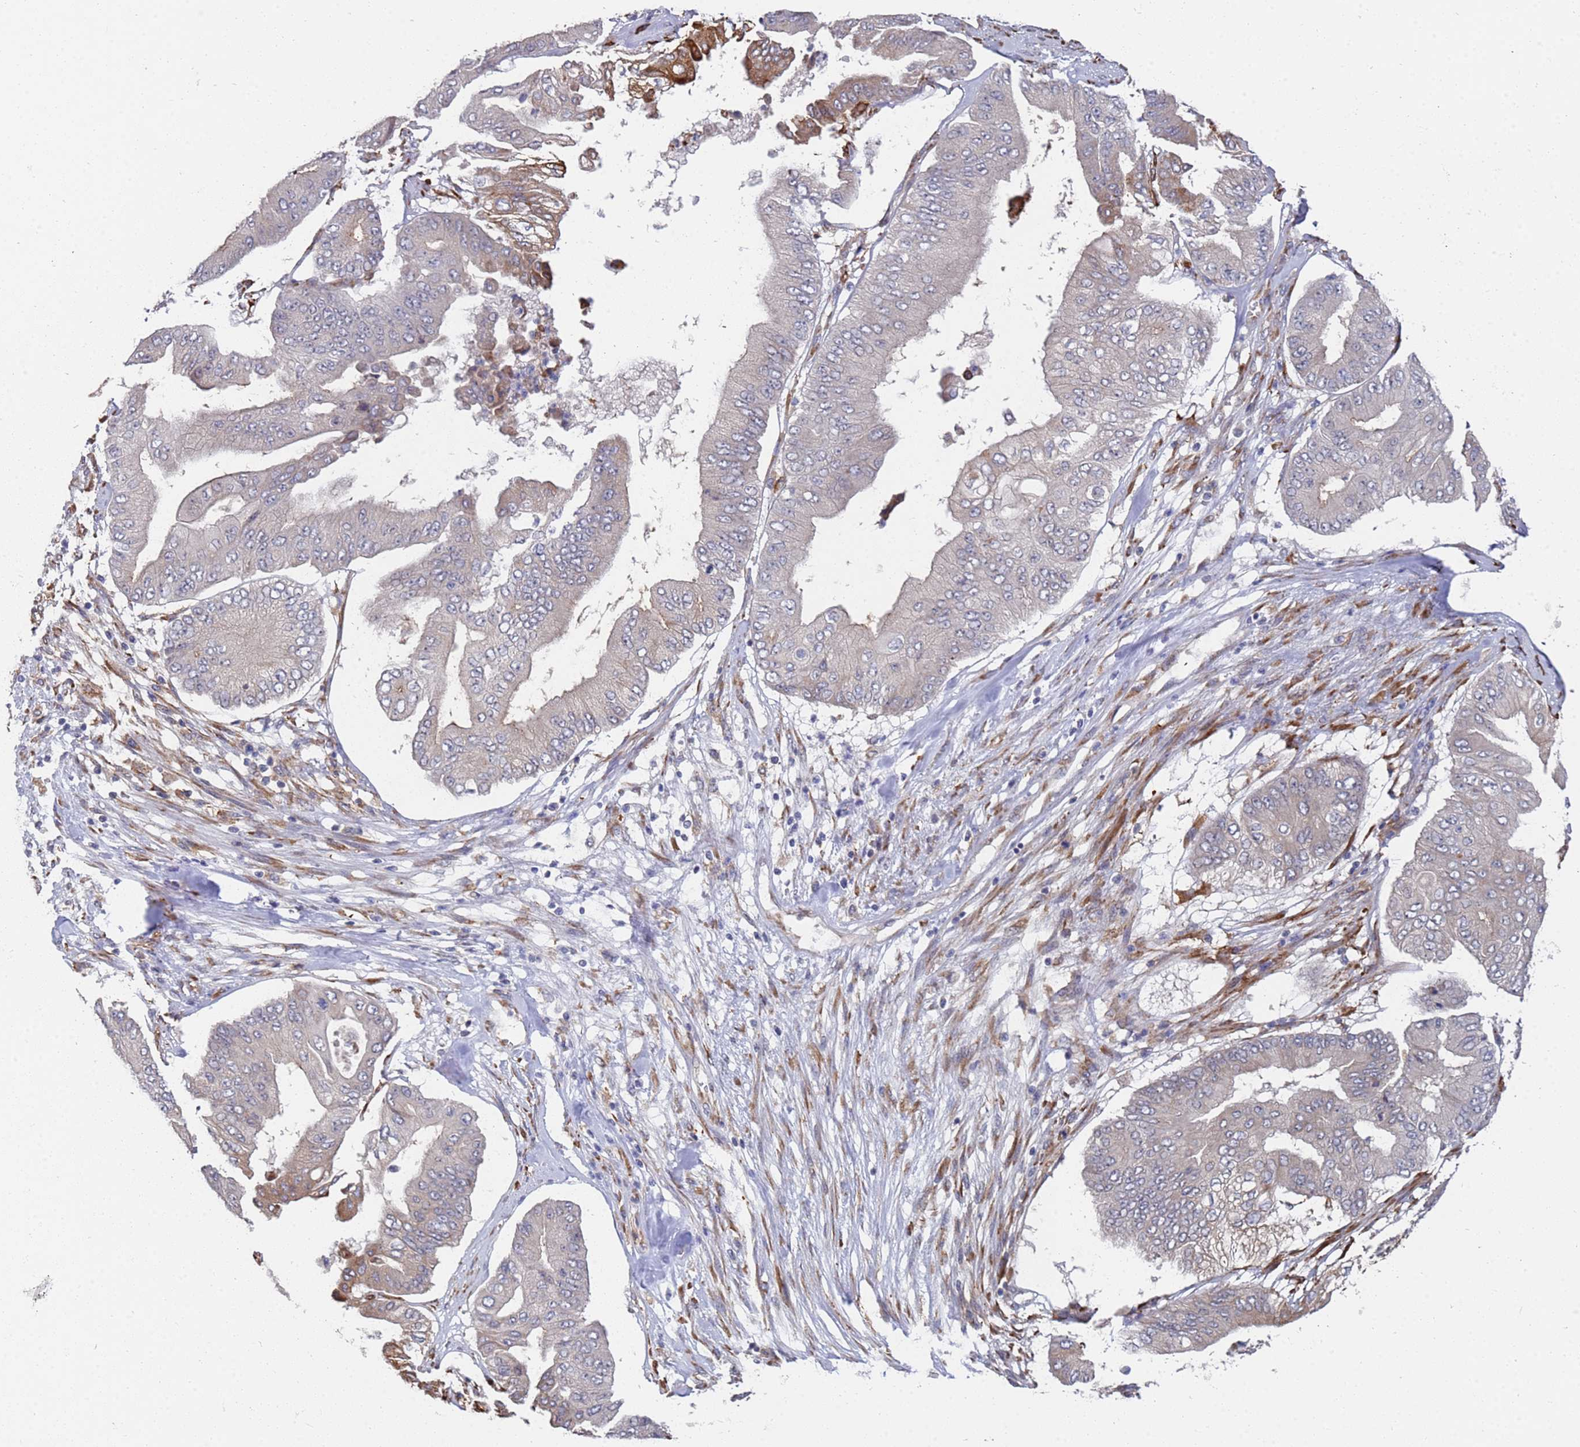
{"staining": {"intensity": "strong", "quantity": "<25%", "location": "cytoplasmic/membranous"}, "tissue": "pancreatic cancer", "cell_type": "Tumor cells", "image_type": "cancer", "snomed": [{"axis": "morphology", "description": "Adenocarcinoma, NOS"}, {"axis": "topography", "description": "Pancreas"}], "caption": "Immunohistochemical staining of pancreatic cancer exhibits medium levels of strong cytoplasmic/membranous protein positivity in about <25% of tumor cells.", "gene": "VRK2", "patient": {"sex": "female", "age": 77}}